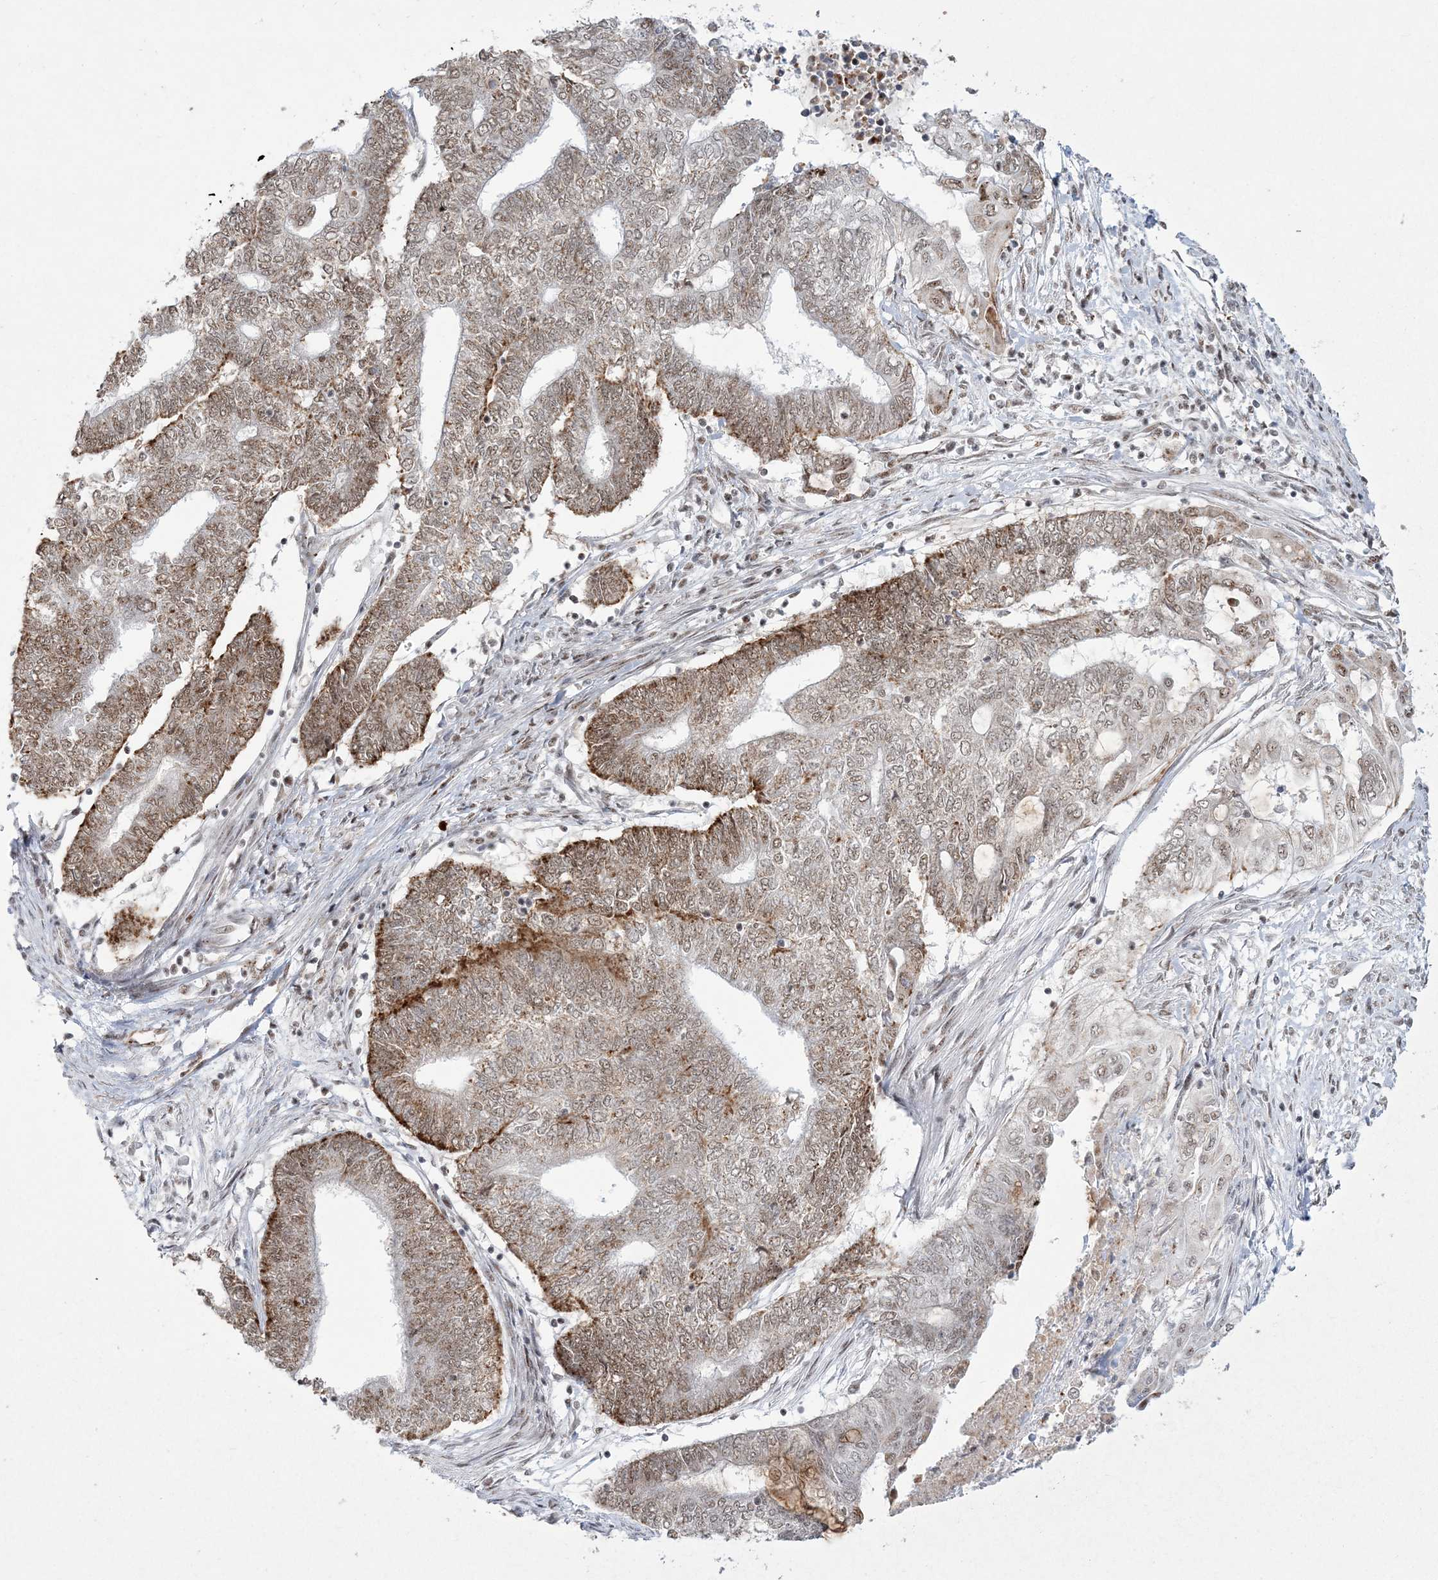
{"staining": {"intensity": "moderate", "quantity": ">75%", "location": "cytoplasmic/membranous,nuclear"}, "tissue": "endometrial cancer", "cell_type": "Tumor cells", "image_type": "cancer", "snomed": [{"axis": "morphology", "description": "Adenocarcinoma, NOS"}, {"axis": "topography", "description": "Uterus"}, {"axis": "topography", "description": "Endometrium"}], "caption": "This photomicrograph shows endometrial adenocarcinoma stained with immunohistochemistry (IHC) to label a protein in brown. The cytoplasmic/membranous and nuclear of tumor cells show moderate positivity for the protein. Nuclei are counter-stained blue.", "gene": "RBM17", "patient": {"sex": "female", "age": 70}}